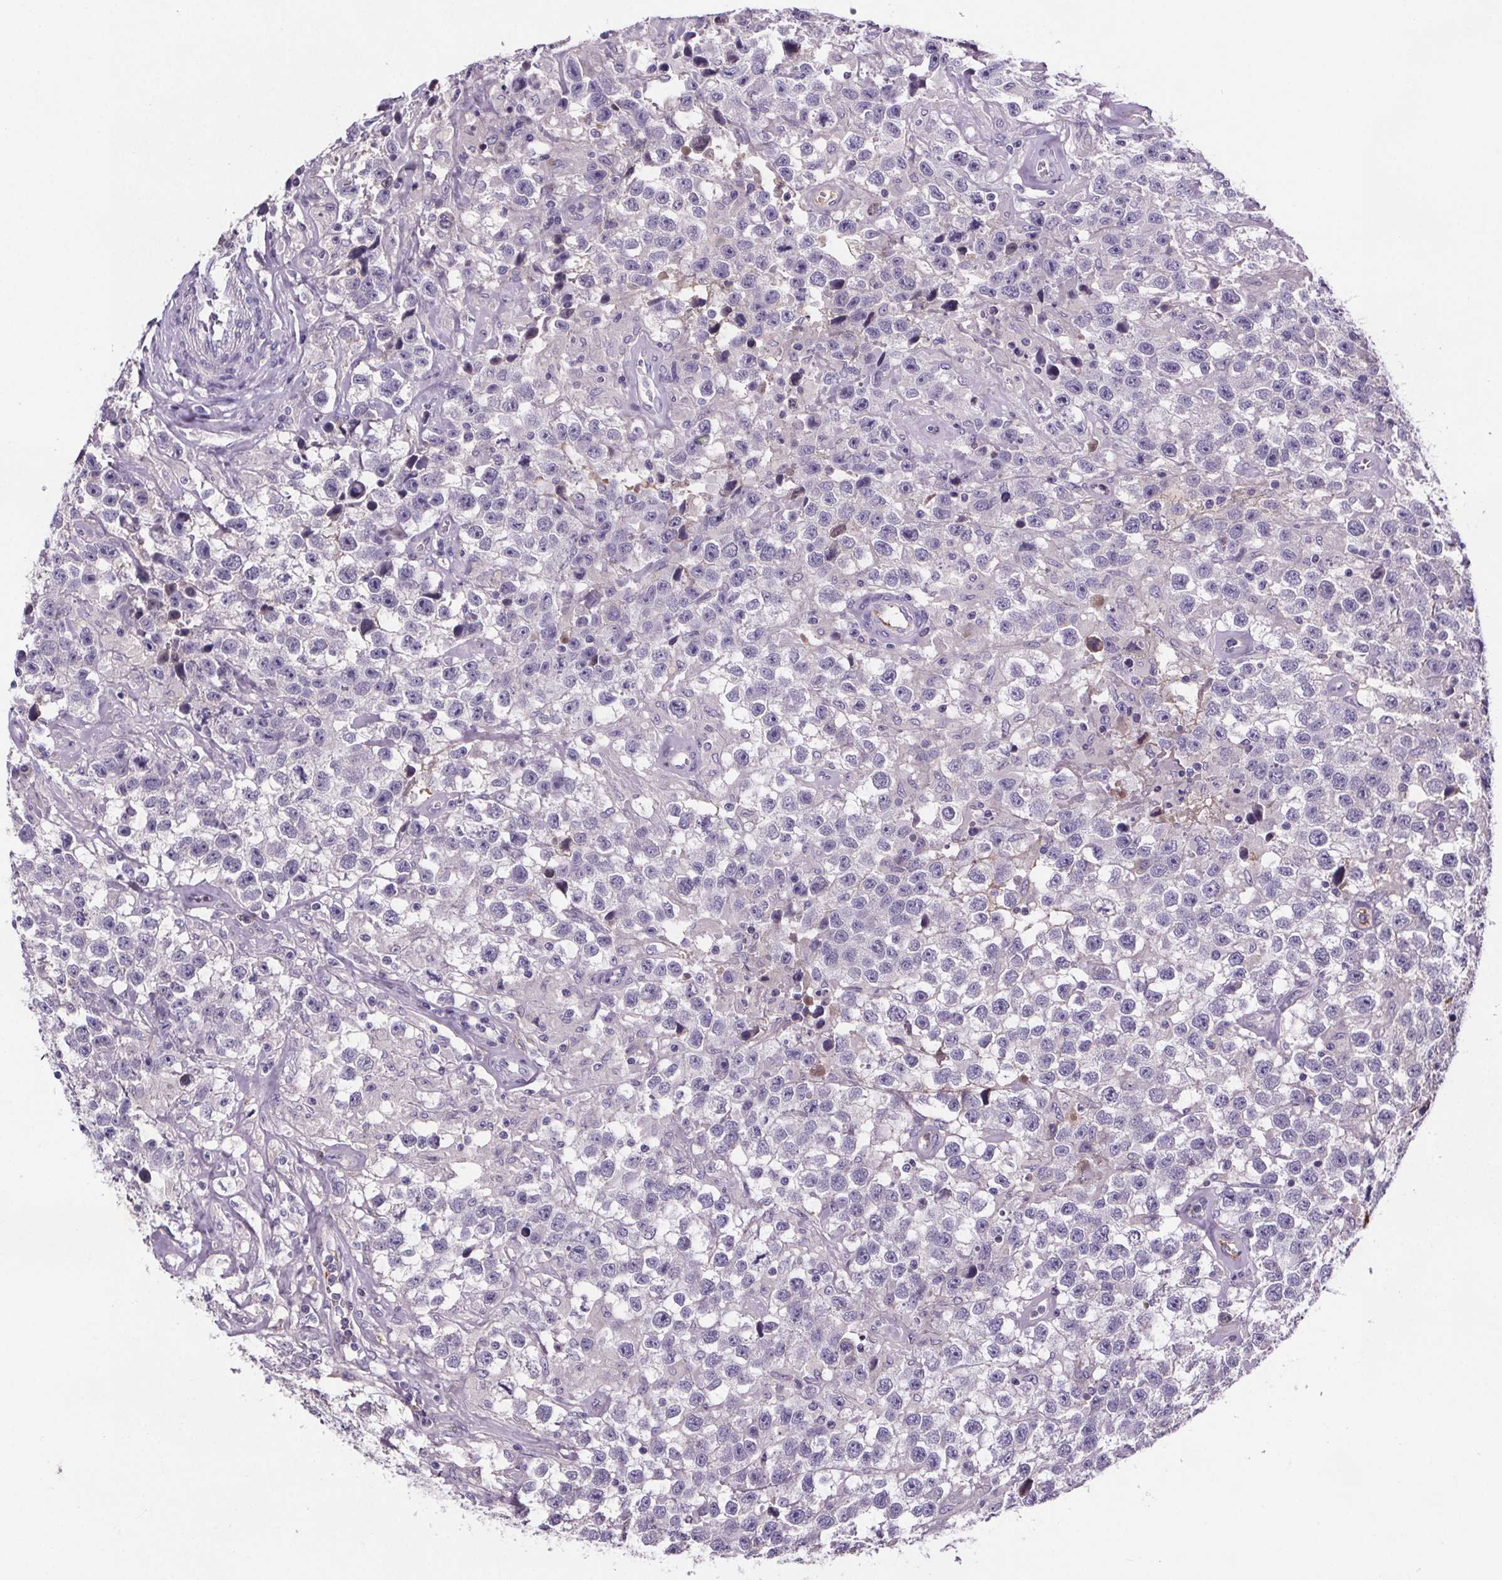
{"staining": {"intensity": "weak", "quantity": "<25%", "location": "nuclear"}, "tissue": "testis cancer", "cell_type": "Tumor cells", "image_type": "cancer", "snomed": [{"axis": "morphology", "description": "Seminoma, NOS"}, {"axis": "topography", "description": "Testis"}], "caption": "Protein analysis of seminoma (testis) shows no significant staining in tumor cells. (Immunohistochemistry (ihc), brightfield microscopy, high magnification).", "gene": "CUBN", "patient": {"sex": "male", "age": 43}}